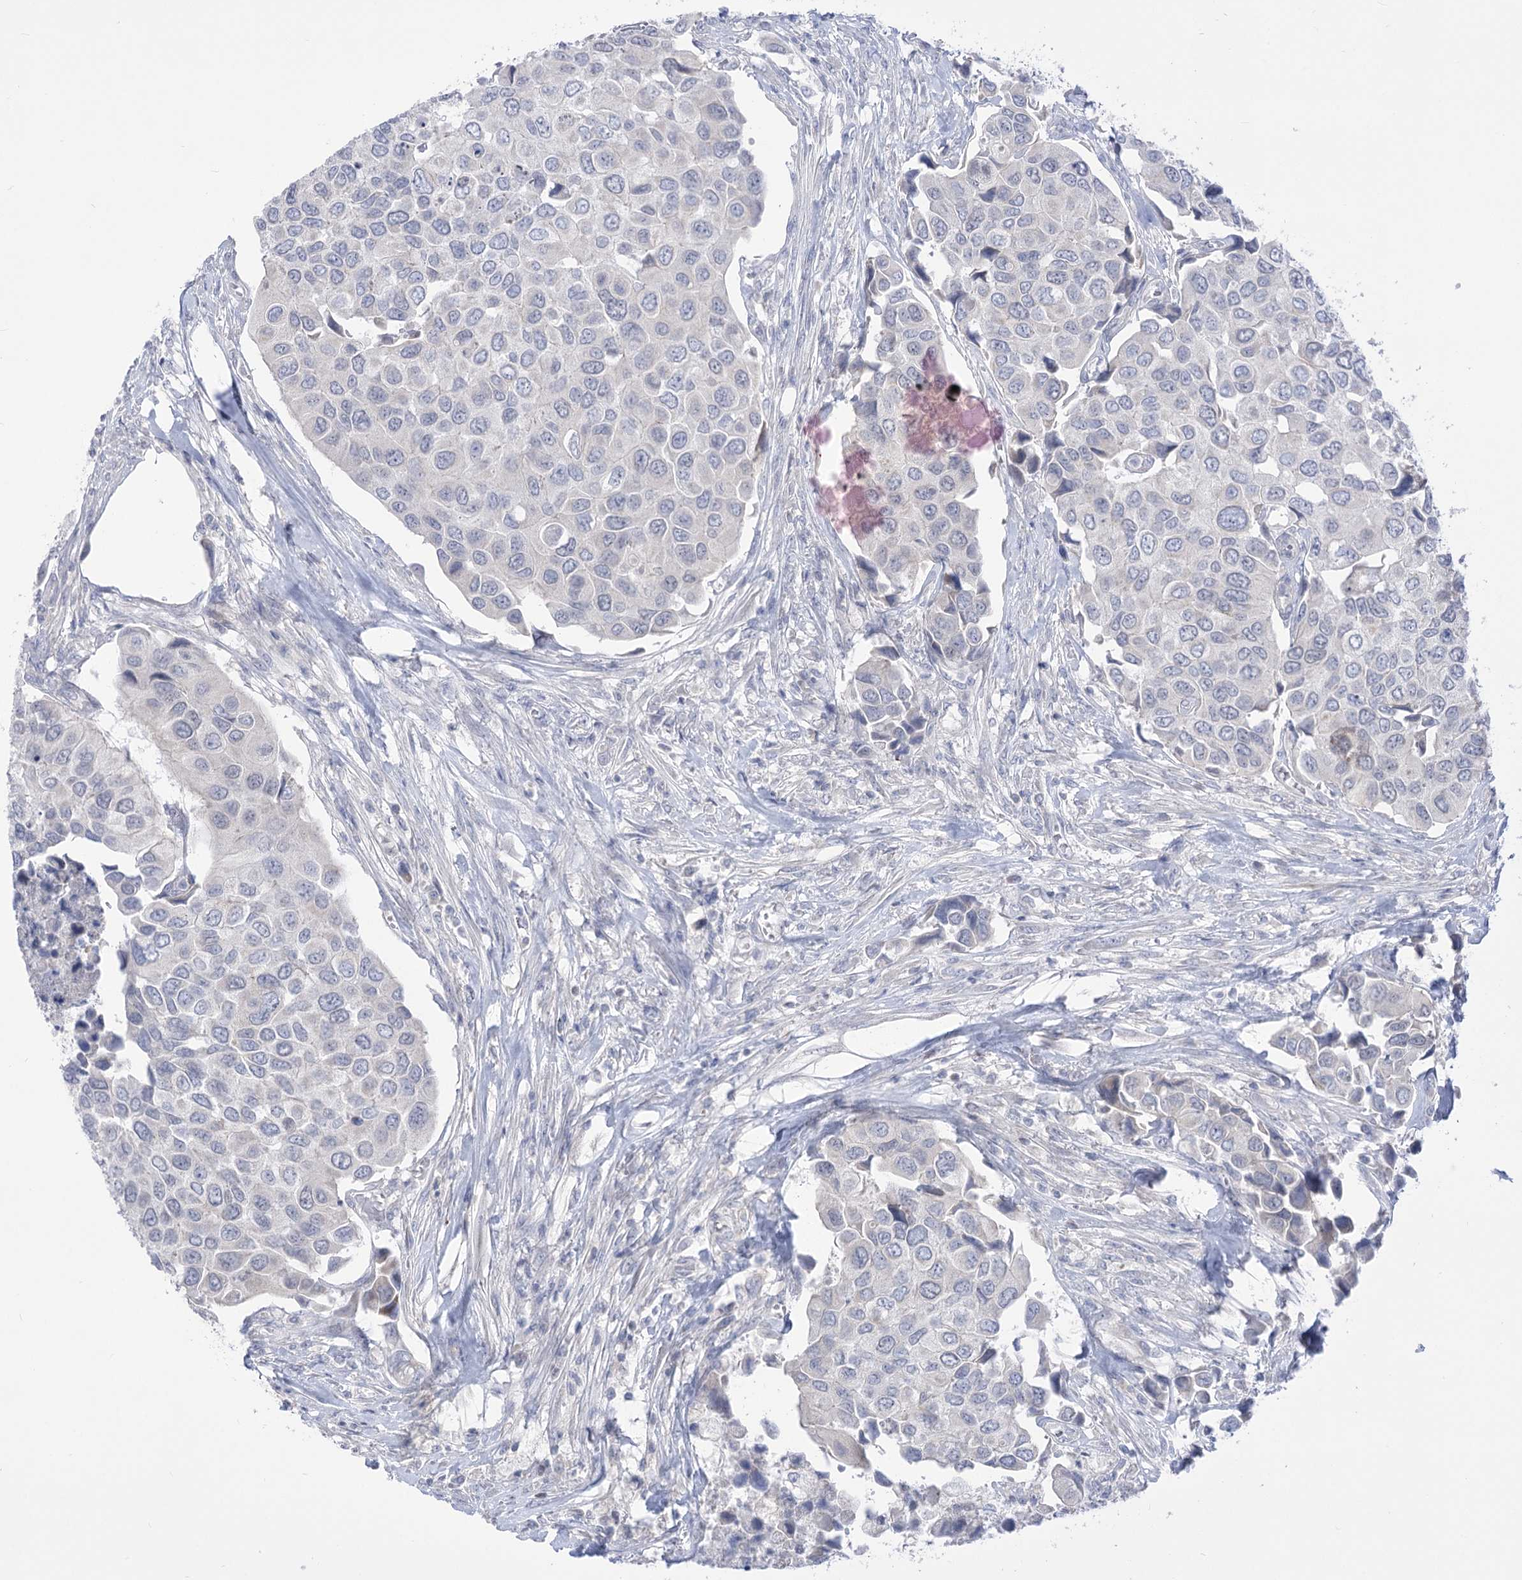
{"staining": {"intensity": "negative", "quantity": "none", "location": "none"}, "tissue": "urothelial cancer", "cell_type": "Tumor cells", "image_type": "cancer", "snomed": [{"axis": "morphology", "description": "Urothelial carcinoma, High grade"}, {"axis": "topography", "description": "Urinary bladder"}], "caption": "This is a micrograph of immunohistochemistry staining of urothelial cancer, which shows no positivity in tumor cells.", "gene": "HELT", "patient": {"sex": "male", "age": 74}}